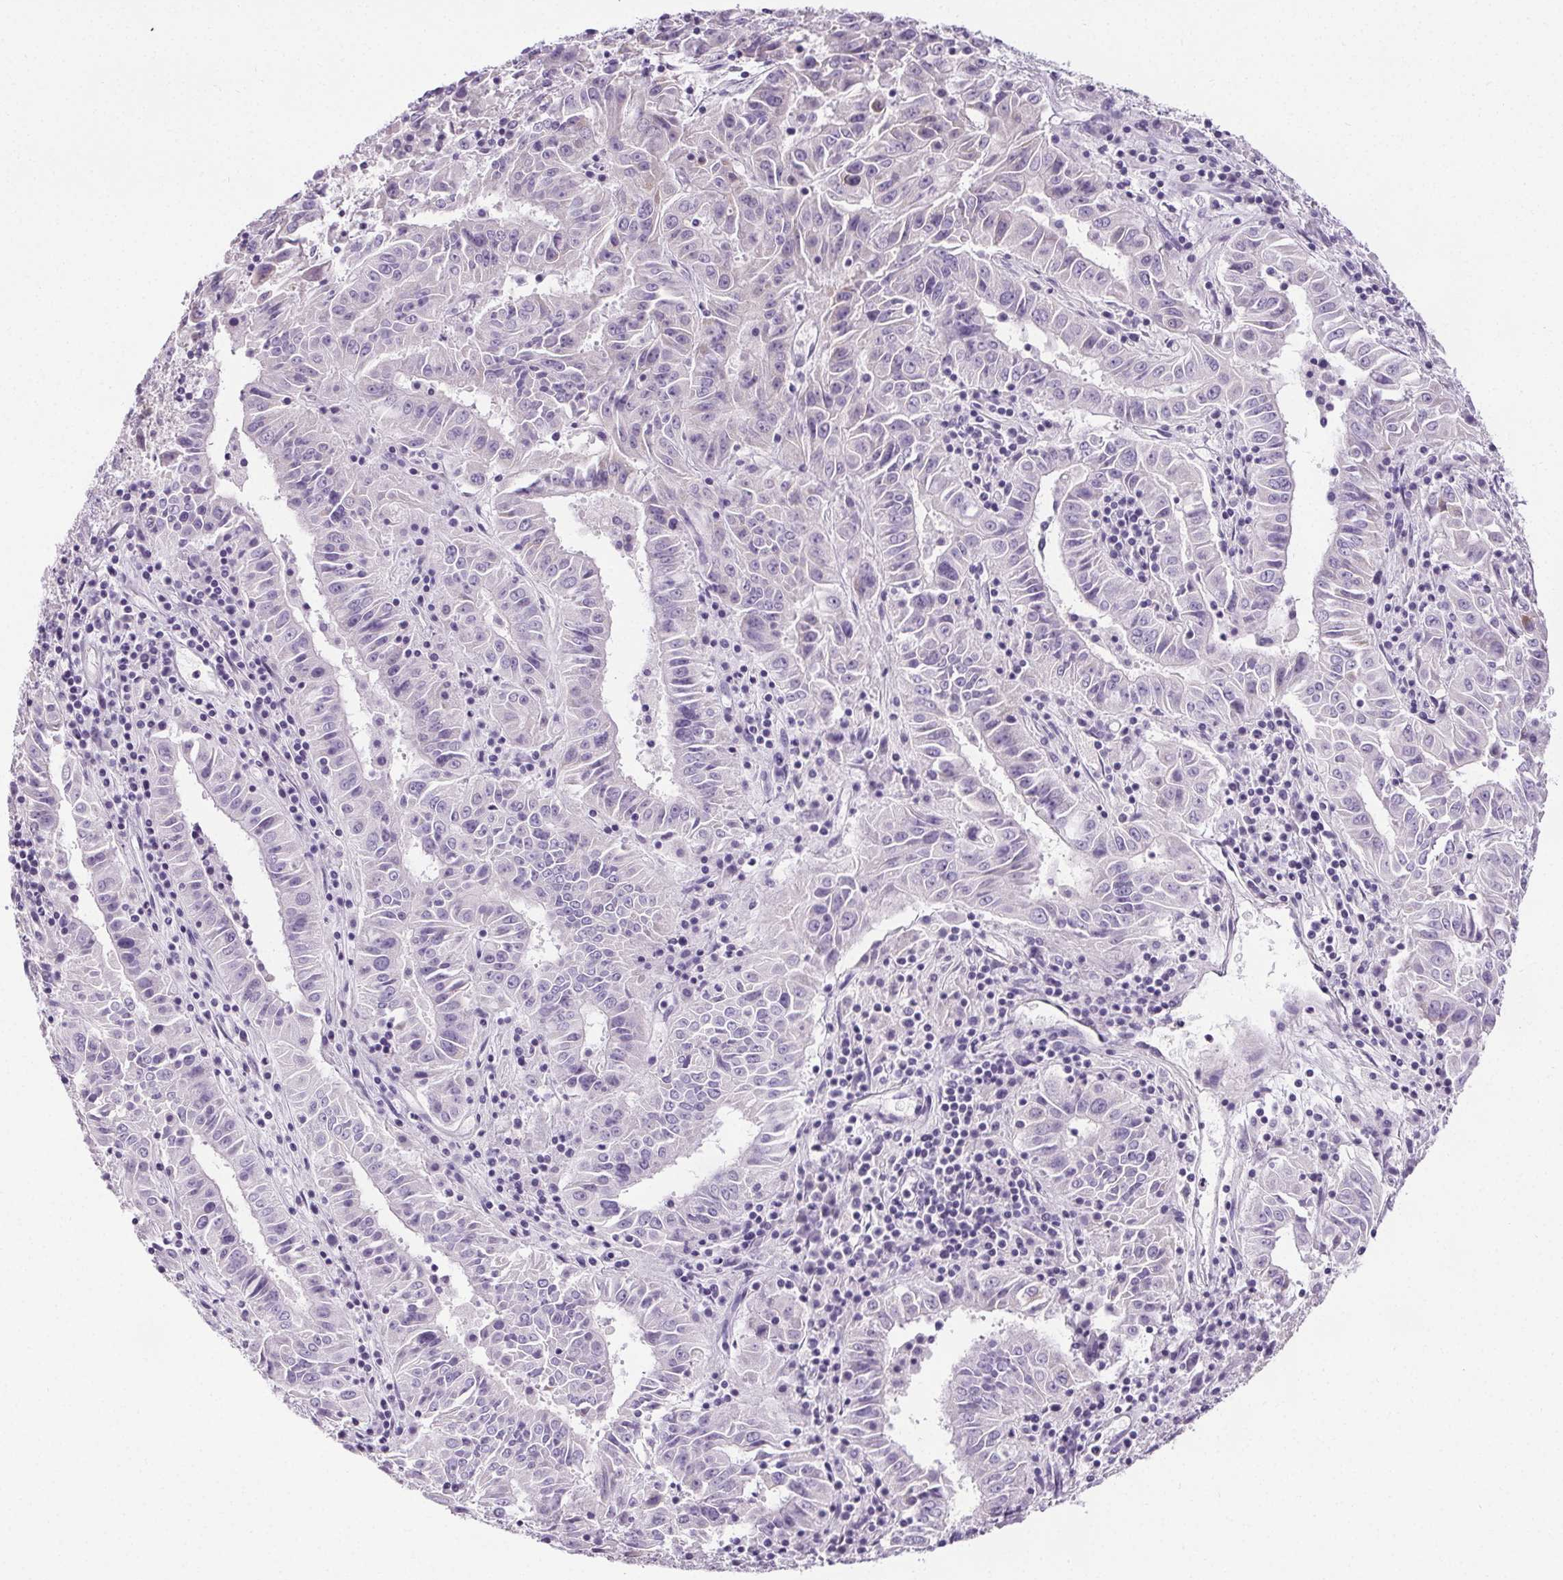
{"staining": {"intensity": "negative", "quantity": "none", "location": "none"}, "tissue": "pancreatic cancer", "cell_type": "Tumor cells", "image_type": "cancer", "snomed": [{"axis": "morphology", "description": "Adenocarcinoma, NOS"}, {"axis": "topography", "description": "Pancreas"}], "caption": "IHC of human adenocarcinoma (pancreatic) shows no expression in tumor cells.", "gene": "ELAVL2", "patient": {"sex": "male", "age": 63}}